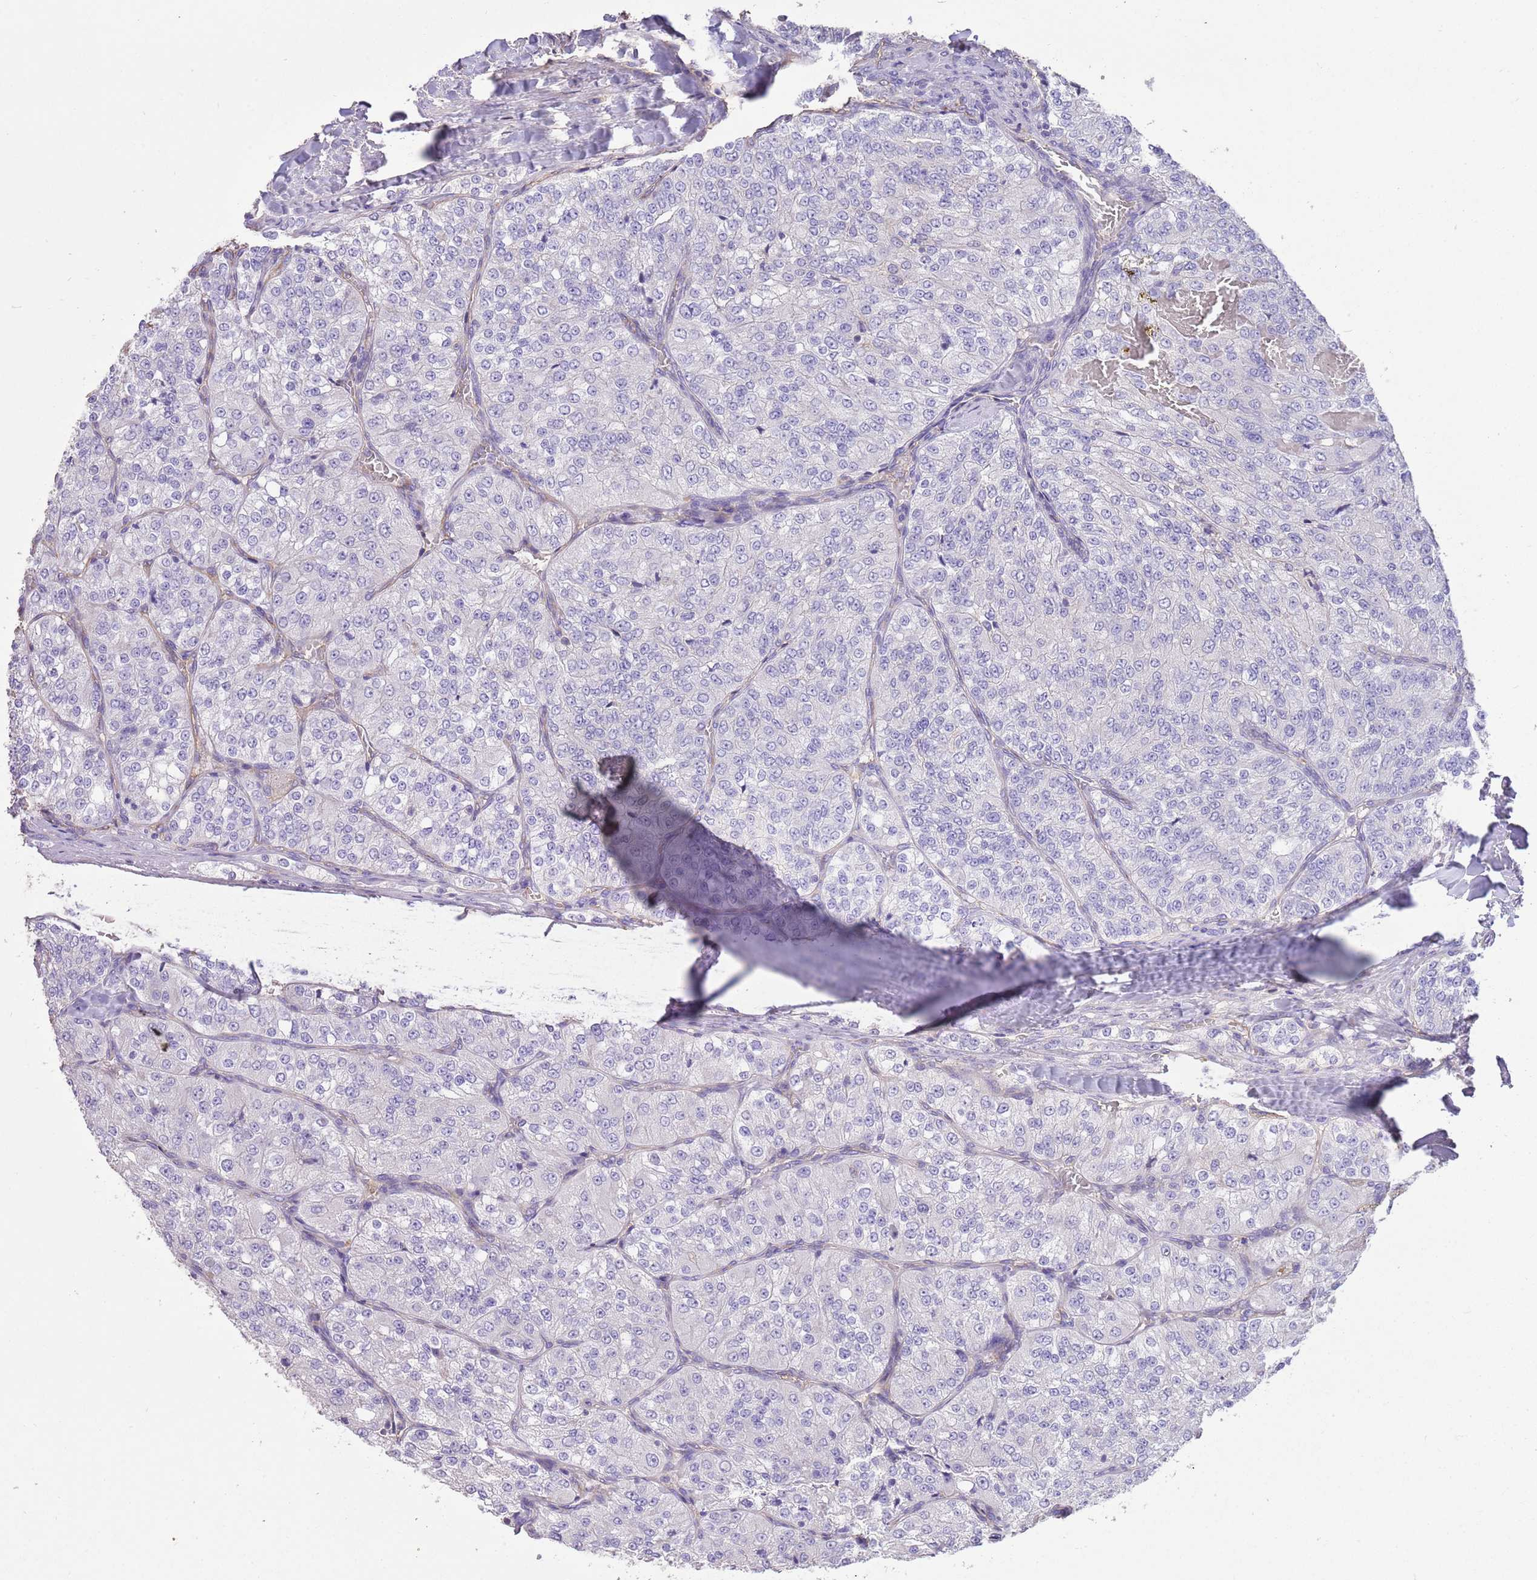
{"staining": {"intensity": "negative", "quantity": "none", "location": "none"}, "tissue": "renal cancer", "cell_type": "Tumor cells", "image_type": "cancer", "snomed": [{"axis": "morphology", "description": "Adenocarcinoma, NOS"}, {"axis": "topography", "description": "Kidney"}], "caption": "Renal cancer (adenocarcinoma) stained for a protein using immunohistochemistry (IHC) reveals no expression tumor cells.", "gene": "SFTPA1", "patient": {"sex": "female", "age": 63}}